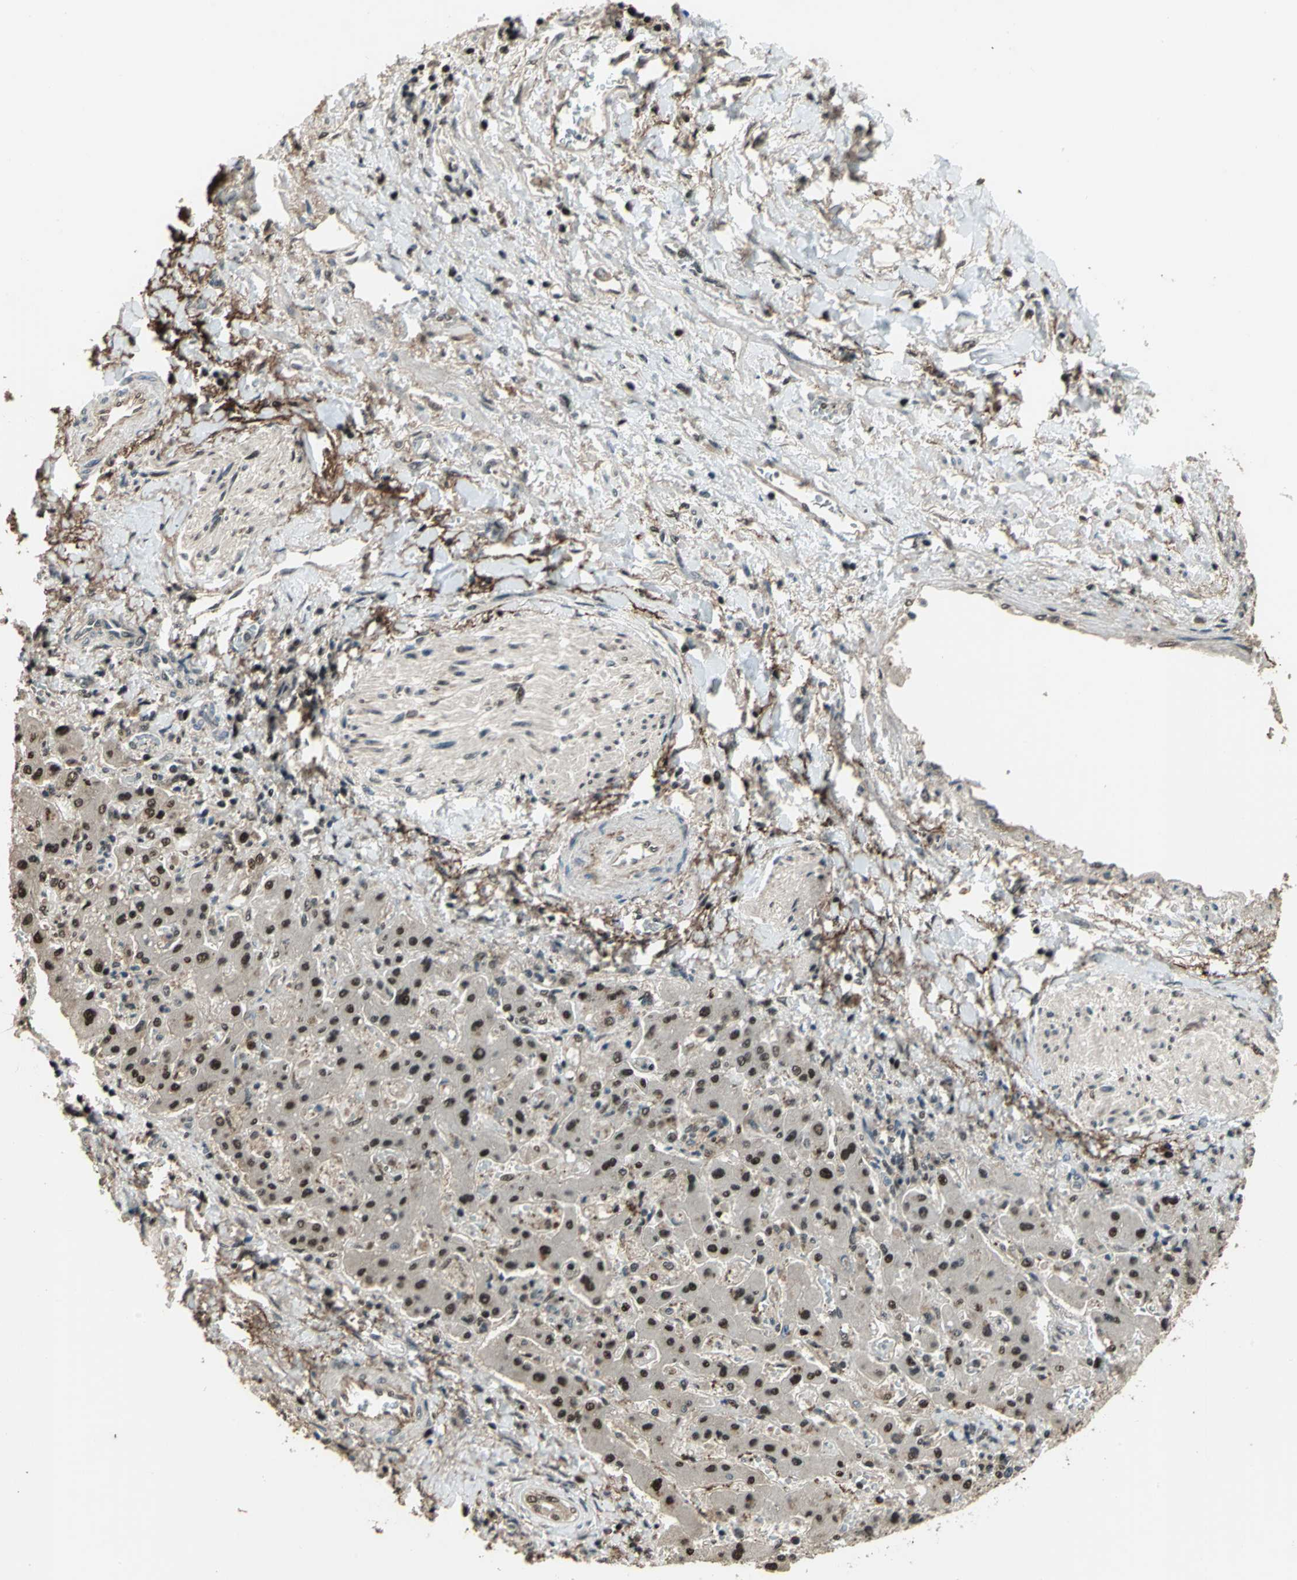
{"staining": {"intensity": "moderate", "quantity": ">75%", "location": "nuclear"}, "tissue": "liver cancer", "cell_type": "Tumor cells", "image_type": "cancer", "snomed": [{"axis": "morphology", "description": "Cholangiocarcinoma"}, {"axis": "topography", "description": "Liver"}], "caption": "Liver cancer stained for a protein (brown) exhibits moderate nuclear positive positivity in about >75% of tumor cells.", "gene": "MIS18BP1", "patient": {"sex": "male", "age": 50}}